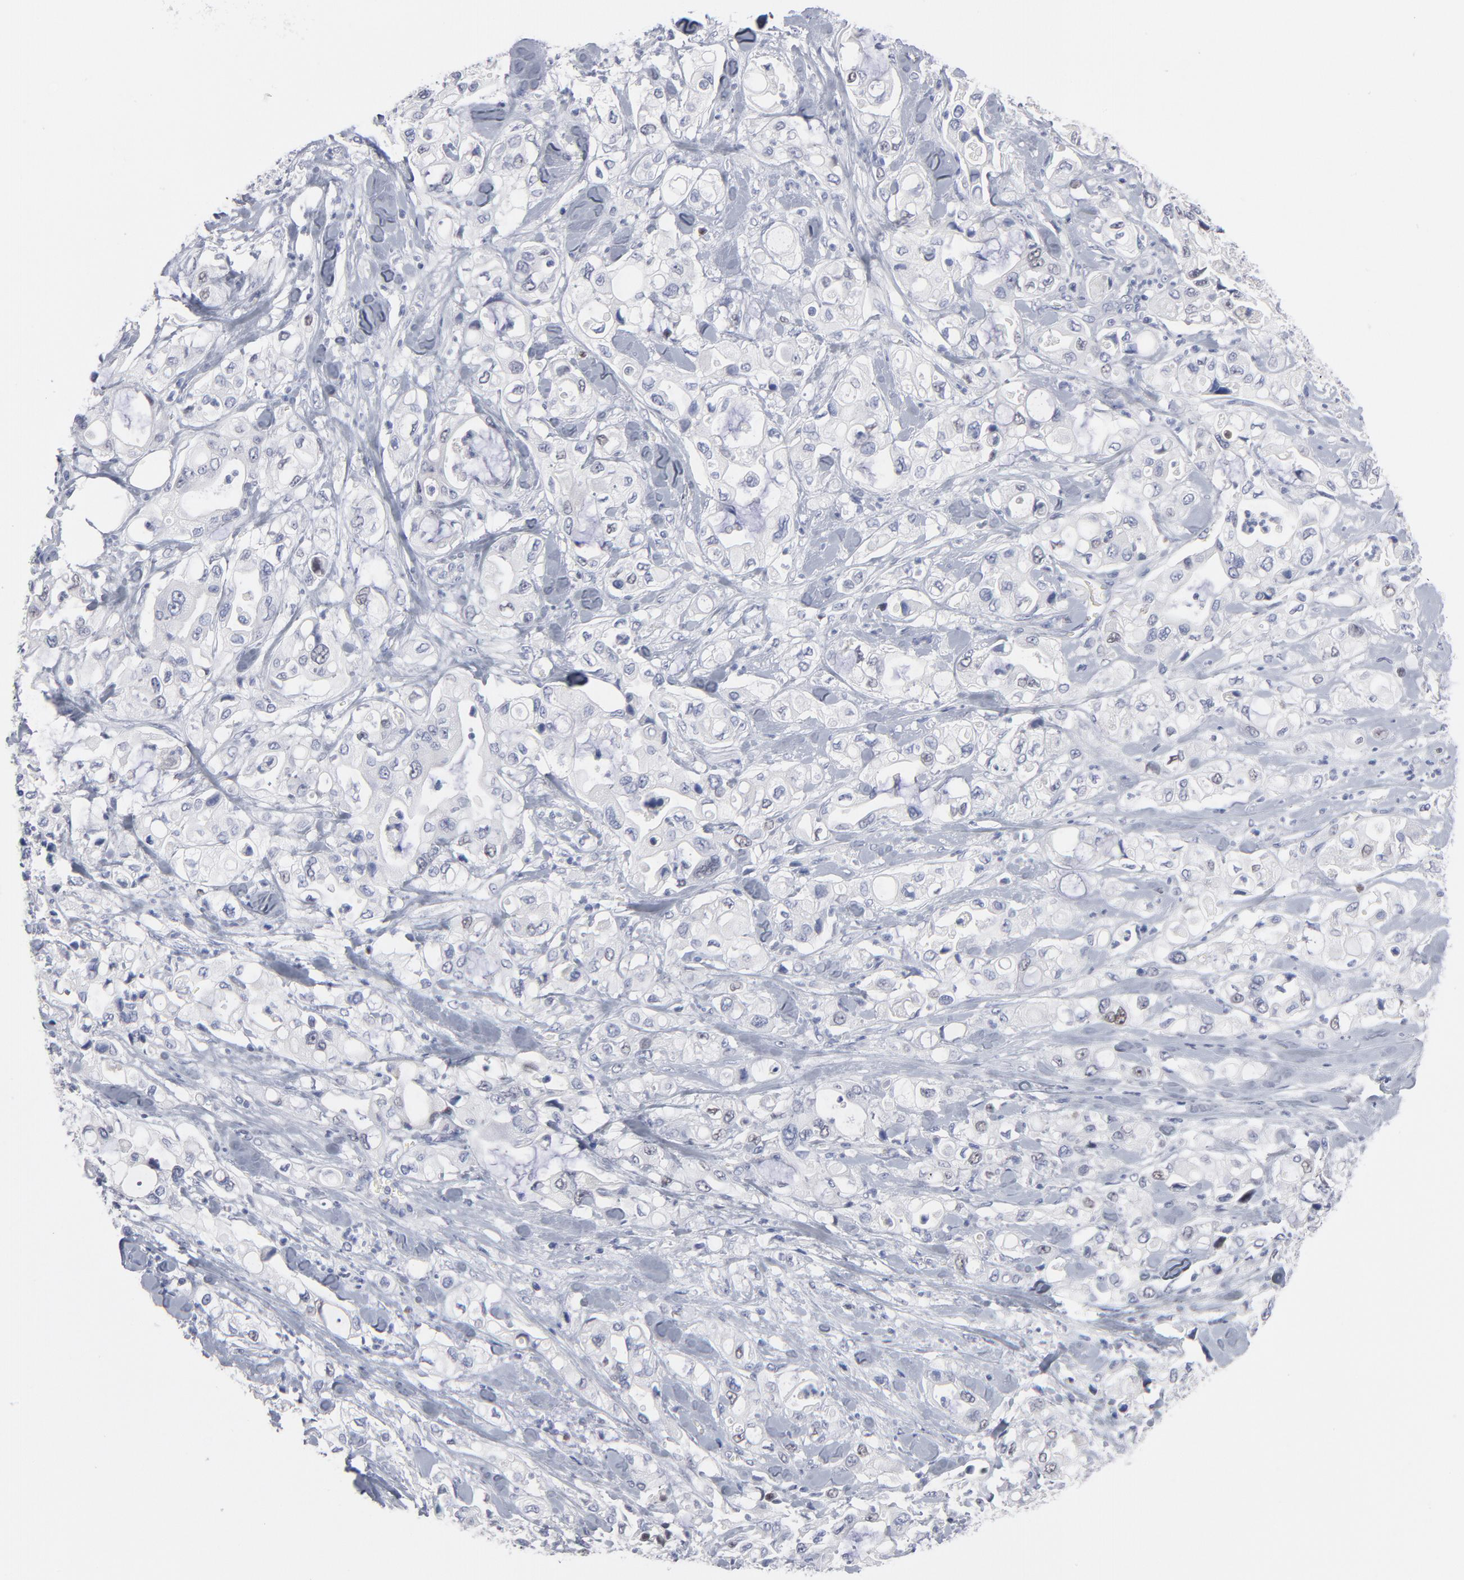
{"staining": {"intensity": "negative", "quantity": "none", "location": "none"}, "tissue": "pancreatic cancer", "cell_type": "Tumor cells", "image_type": "cancer", "snomed": [{"axis": "morphology", "description": "Adenocarcinoma, NOS"}, {"axis": "topography", "description": "Pancreas"}], "caption": "Immunohistochemistry (IHC) histopathology image of neoplastic tissue: human pancreatic adenocarcinoma stained with DAB (3,3'-diaminobenzidine) displays no significant protein positivity in tumor cells.", "gene": "MCM7", "patient": {"sex": "male", "age": 70}}